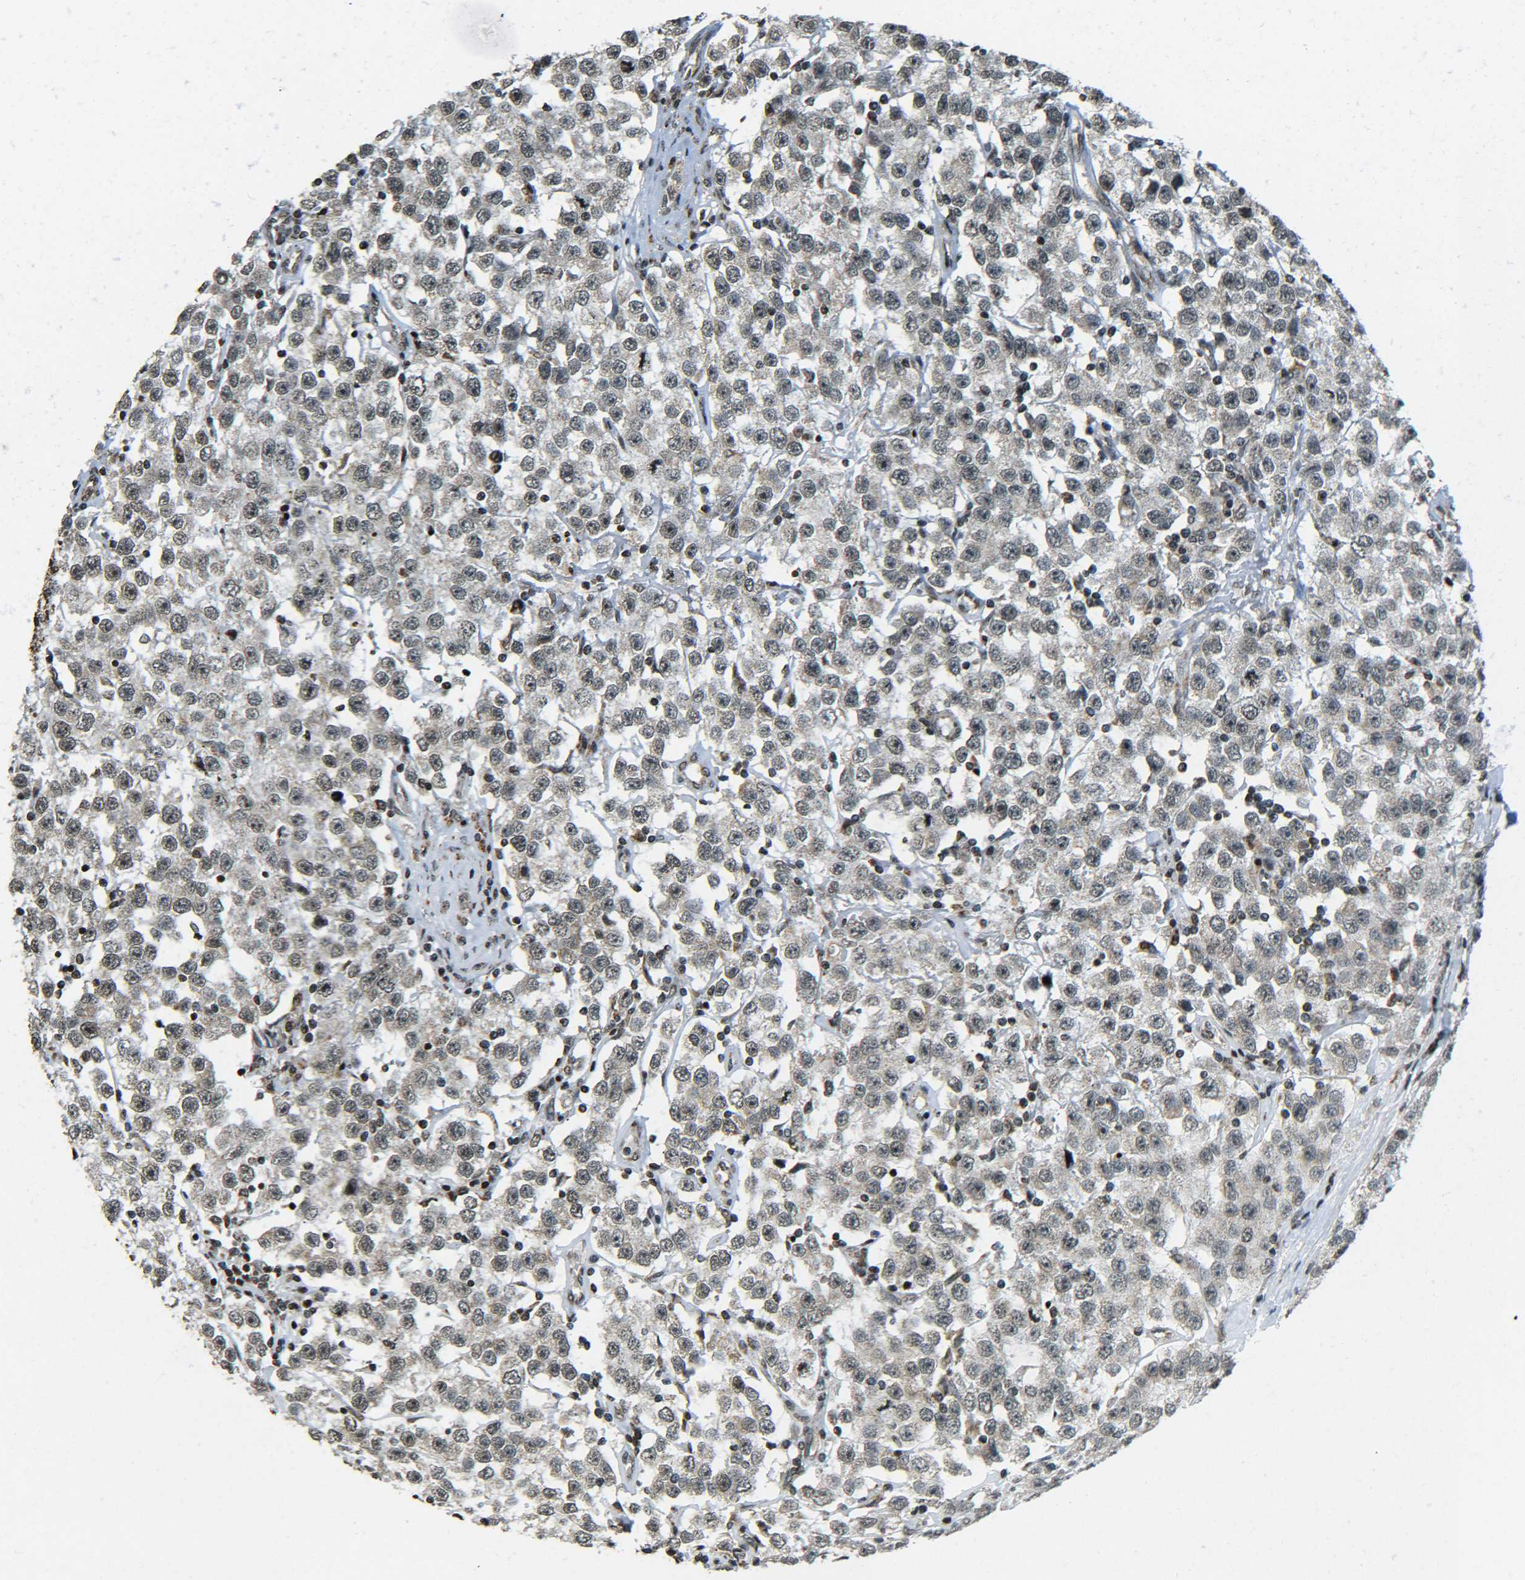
{"staining": {"intensity": "moderate", "quantity": "25%-75%", "location": "nuclear"}, "tissue": "testis cancer", "cell_type": "Tumor cells", "image_type": "cancer", "snomed": [{"axis": "morphology", "description": "Seminoma, NOS"}, {"axis": "topography", "description": "Testis"}], "caption": "Testis cancer stained with a protein marker shows moderate staining in tumor cells.", "gene": "NEUROG2", "patient": {"sex": "male", "age": 52}}